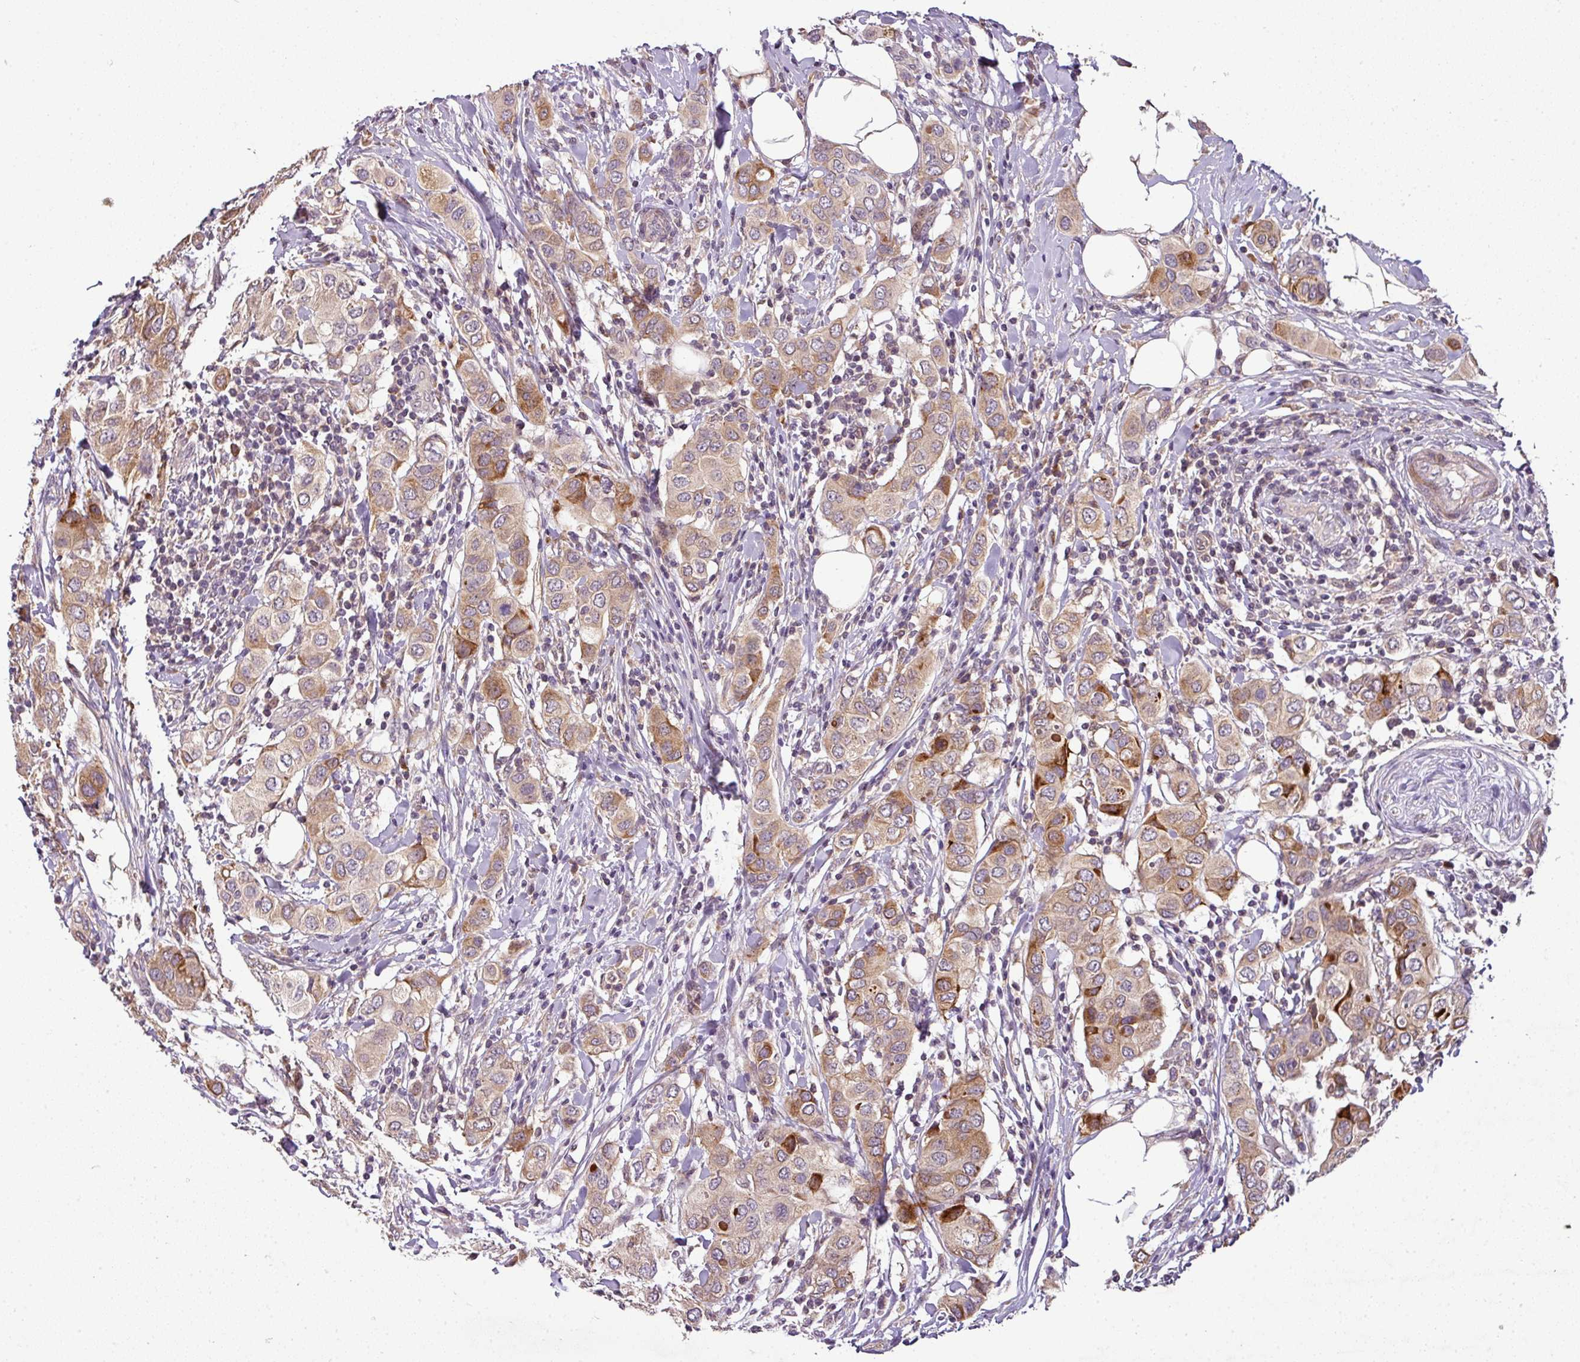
{"staining": {"intensity": "moderate", "quantity": "25%-75%", "location": "cytoplasmic/membranous"}, "tissue": "breast cancer", "cell_type": "Tumor cells", "image_type": "cancer", "snomed": [{"axis": "morphology", "description": "Lobular carcinoma"}, {"axis": "topography", "description": "Breast"}], "caption": "Protein staining of breast cancer tissue exhibits moderate cytoplasmic/membranous expression in approximately 25%-75% of tumor cells. (DAB = brown stain, brightfield microscopy at high magnification).", "gene": "SPCS3", "patient": {"sex": "female", "age": 51}}